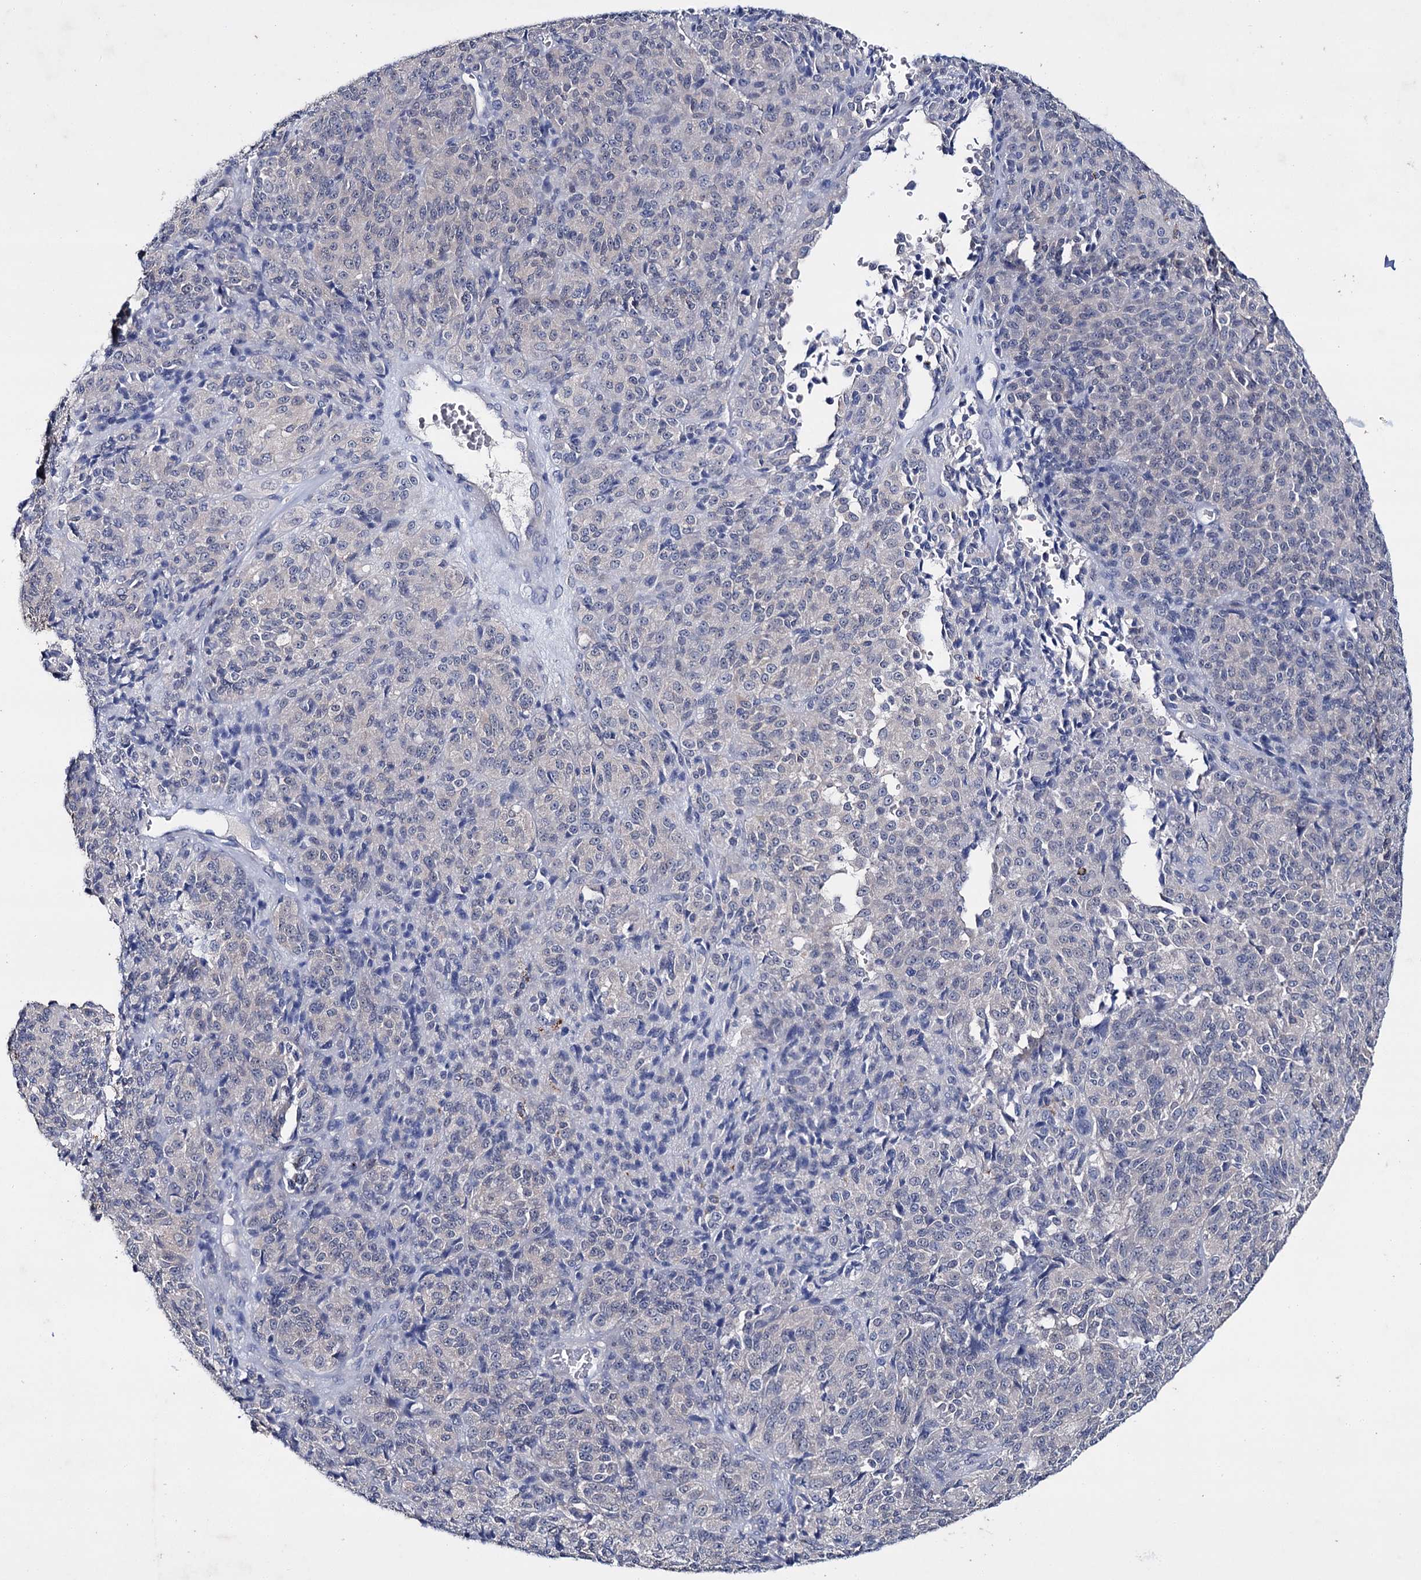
{"staining": {"intensity": "negative", "quantity": "none", "location": "none"}, "tissue": "melanoma", "cell_type": "Tumor cells", "image_type": "cancer", "snomed": [{"axis": "morphology", "description": "Malignant melanoma, Metastatic site"}, {"axis": "topography", "description": "Brain"}], "caption": "Image shows no significant protein staining in tumor cells of melanoma. The staining is performed using DAB (3,3'-diaminobenzidine) brown chromogen with nuclei counter-stained in using hematoxylin.", "gene": "LYZL4", "patient": {"sex": "female", "age": 56}}